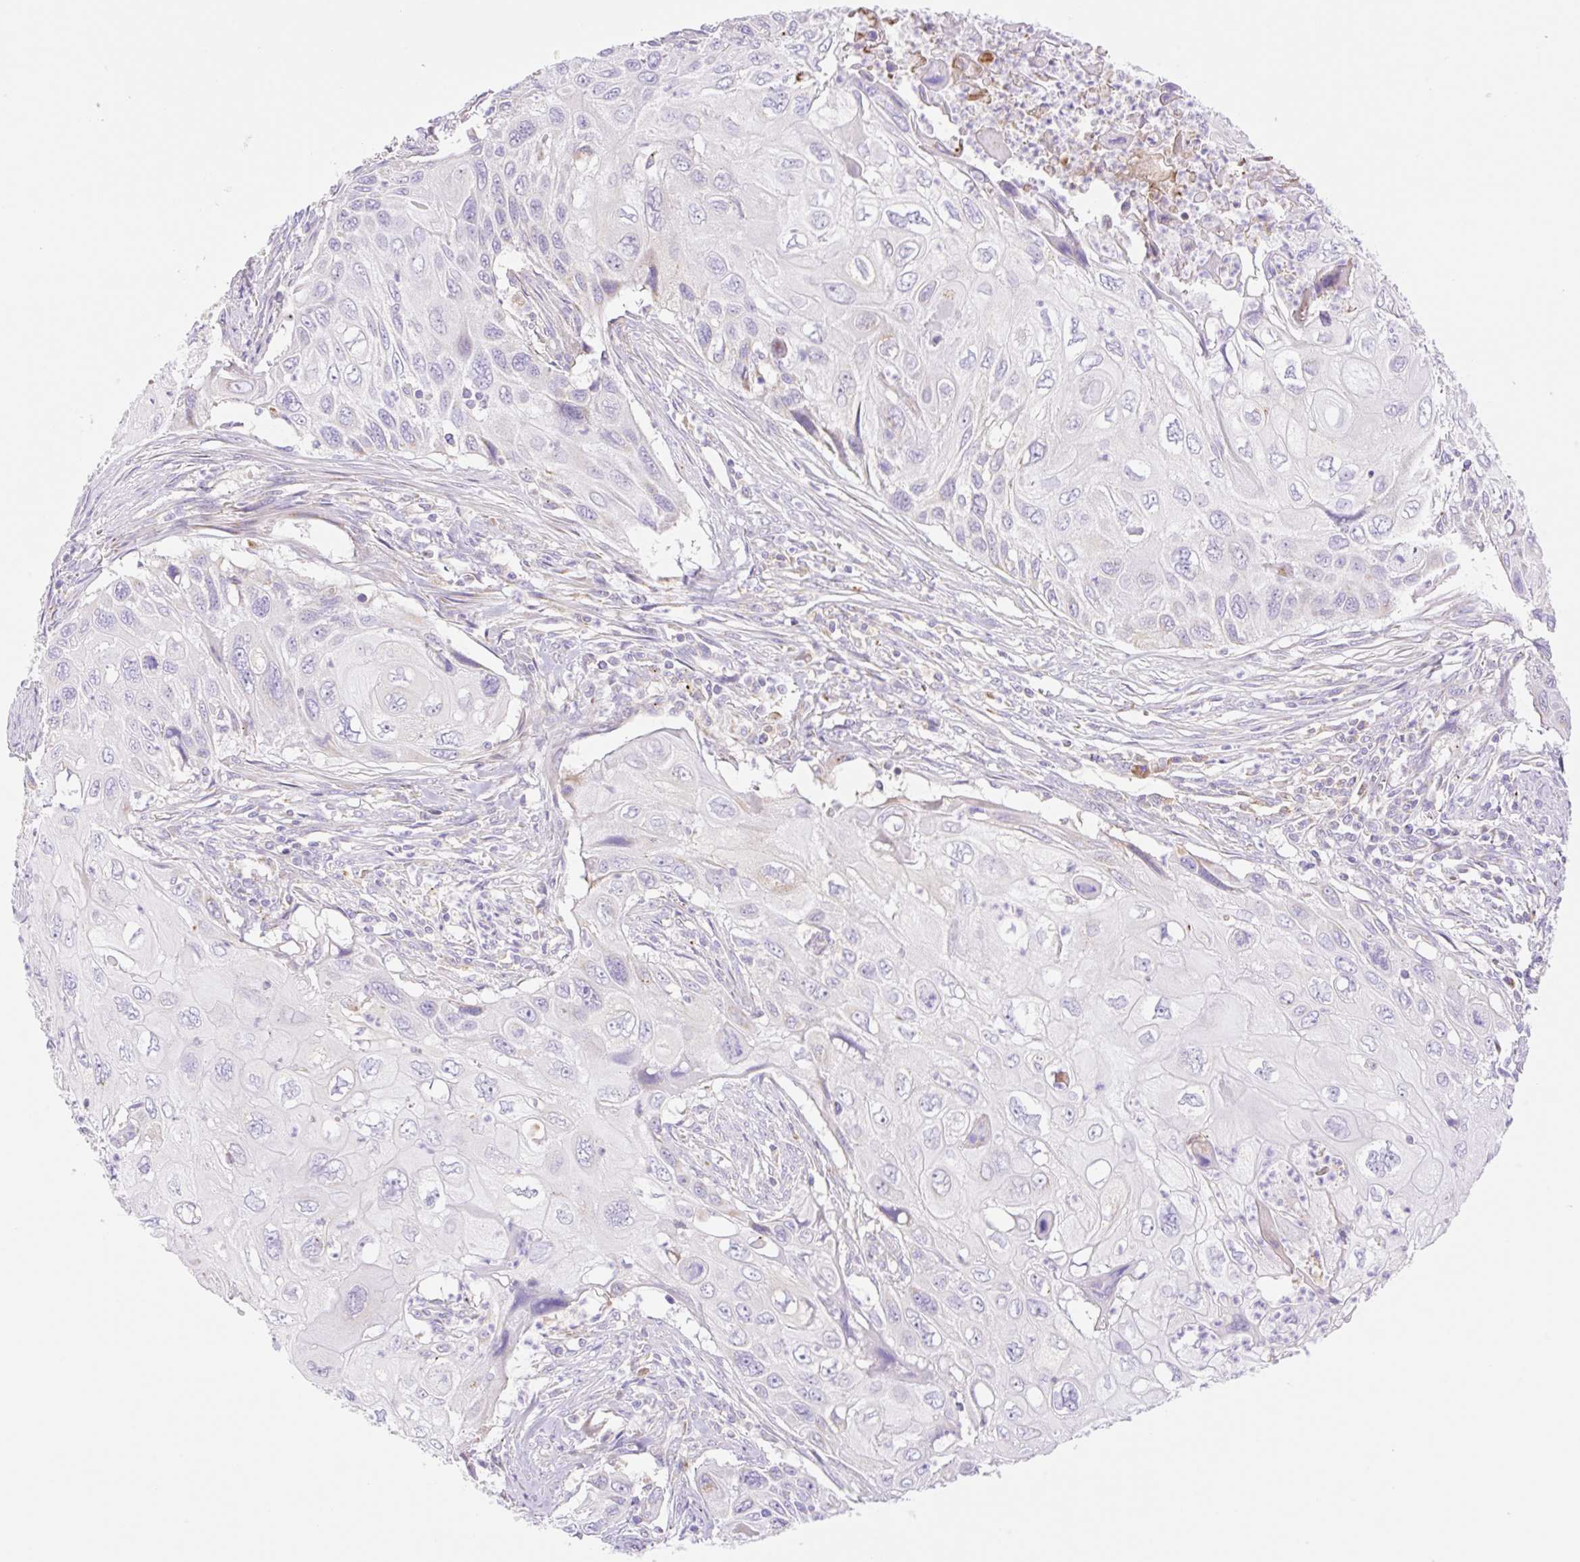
{"staining": {"intensity": "negative", "quantity": "none", "location": "none"}, "tissue": "cervical cancer", "cell_type": "Tumor cells", "image_type": "cancer", "snomed": [{"axis": "morphology", "description": "Squamous cell carcinoma, NOS"}, {"axis": "topography", "description": "Cervix"}], "caption": "The histopathology image shows no significant staining in tumor cells of squamous cell carcinoma (cervical).", "gene": "ETNK2", "patient": {"sex": "female", "age": 70}}